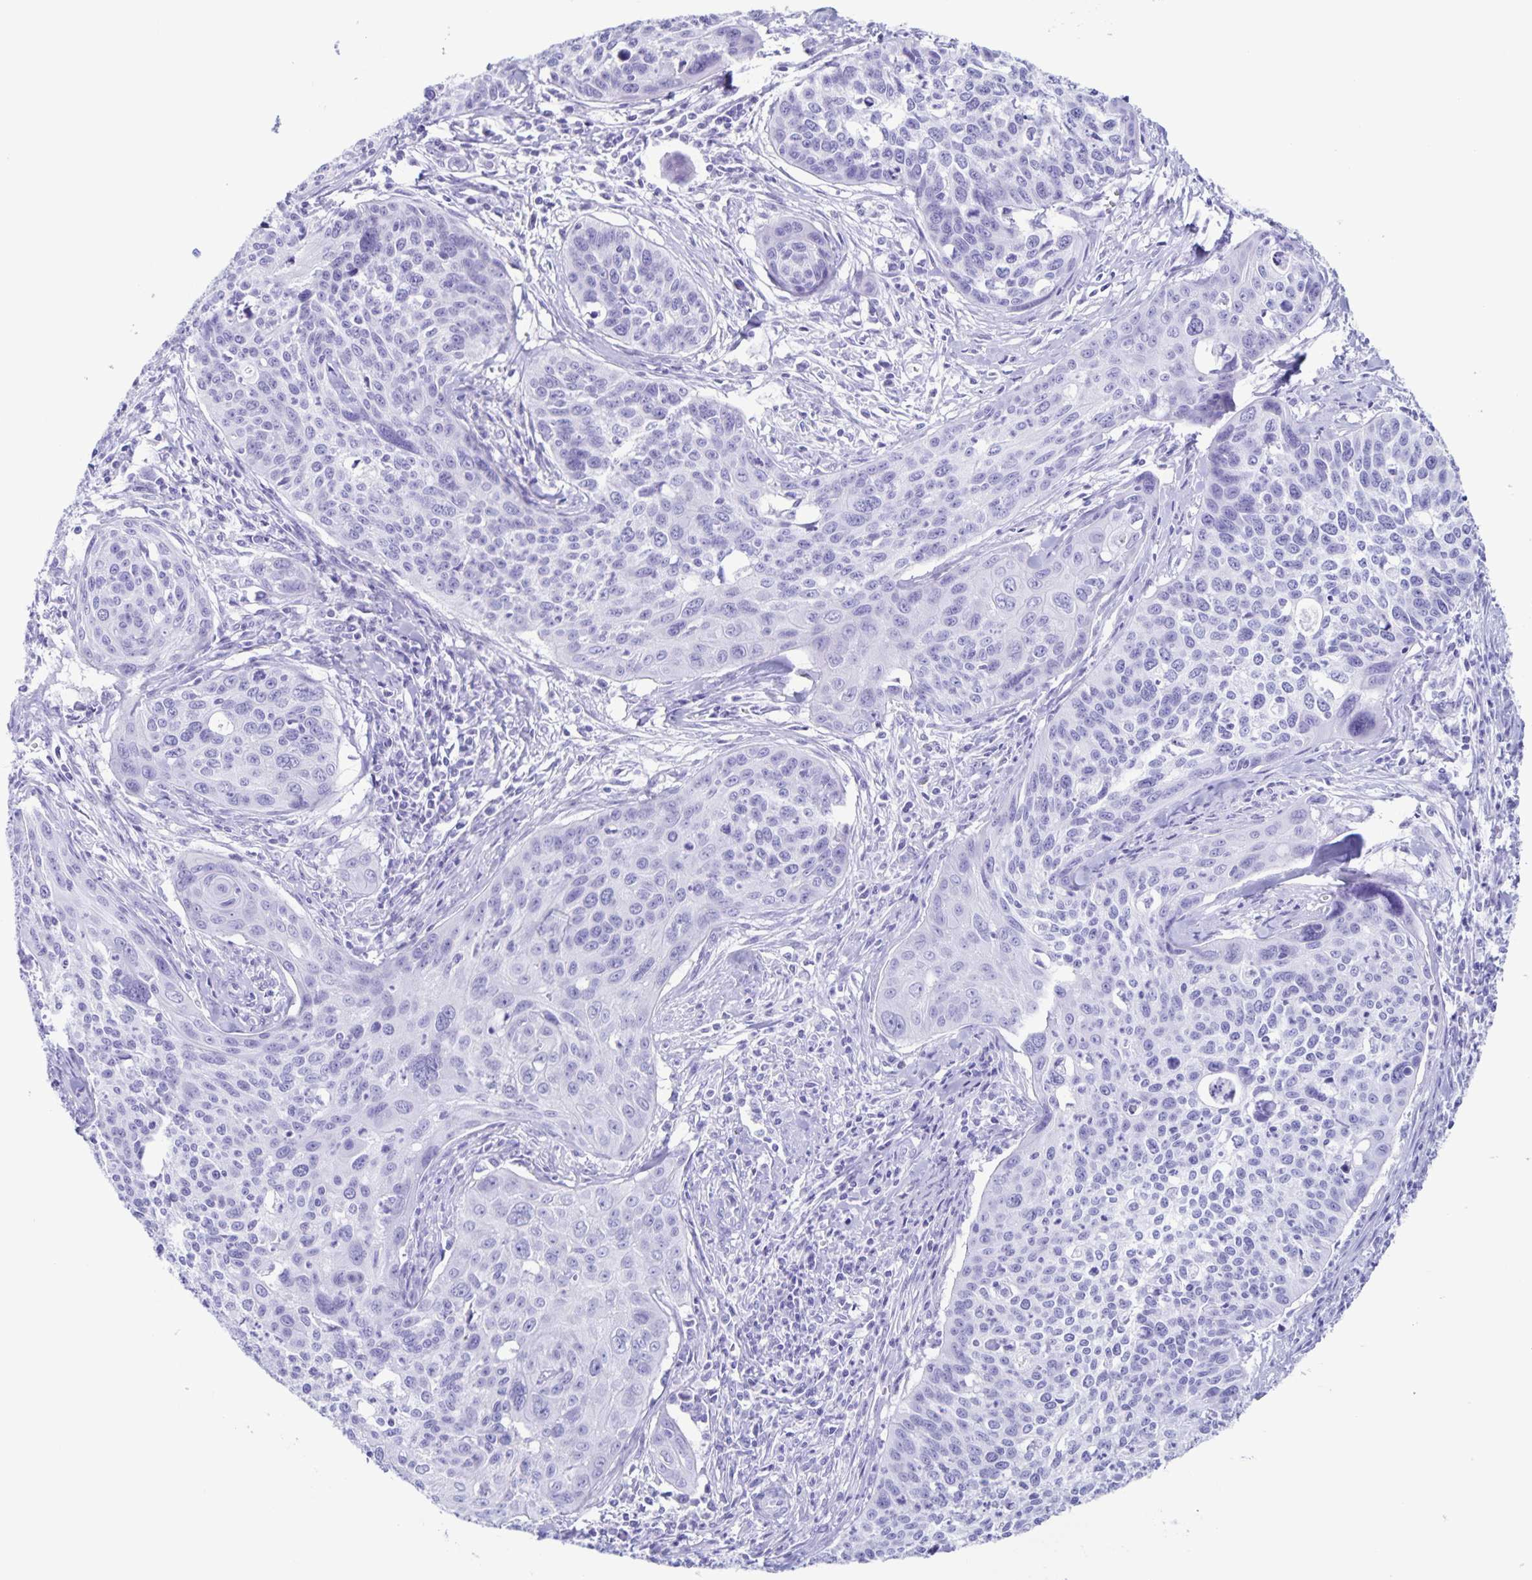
{"staining": {"intensity": "negative", "quantity": "none", "location": "none"}, "tissue": "cervical cancer", "cell_type": "Tumor cells", "image_type": "cancer", "snomed": [{"axis": "morphology", "description": "Squamous cell carcinoma, NOS"}, {"axis": "topography", "description": "Cervix"}], "caption": "An immunohistochemistry (IHC) histopathology image of cervical squamous cell carcinoma is shown. There is no staining in tumor cells of cervical squamous cell carcinoma.", "gene": "C12orf56", "patient": {"sex": "female", "age": 31}}